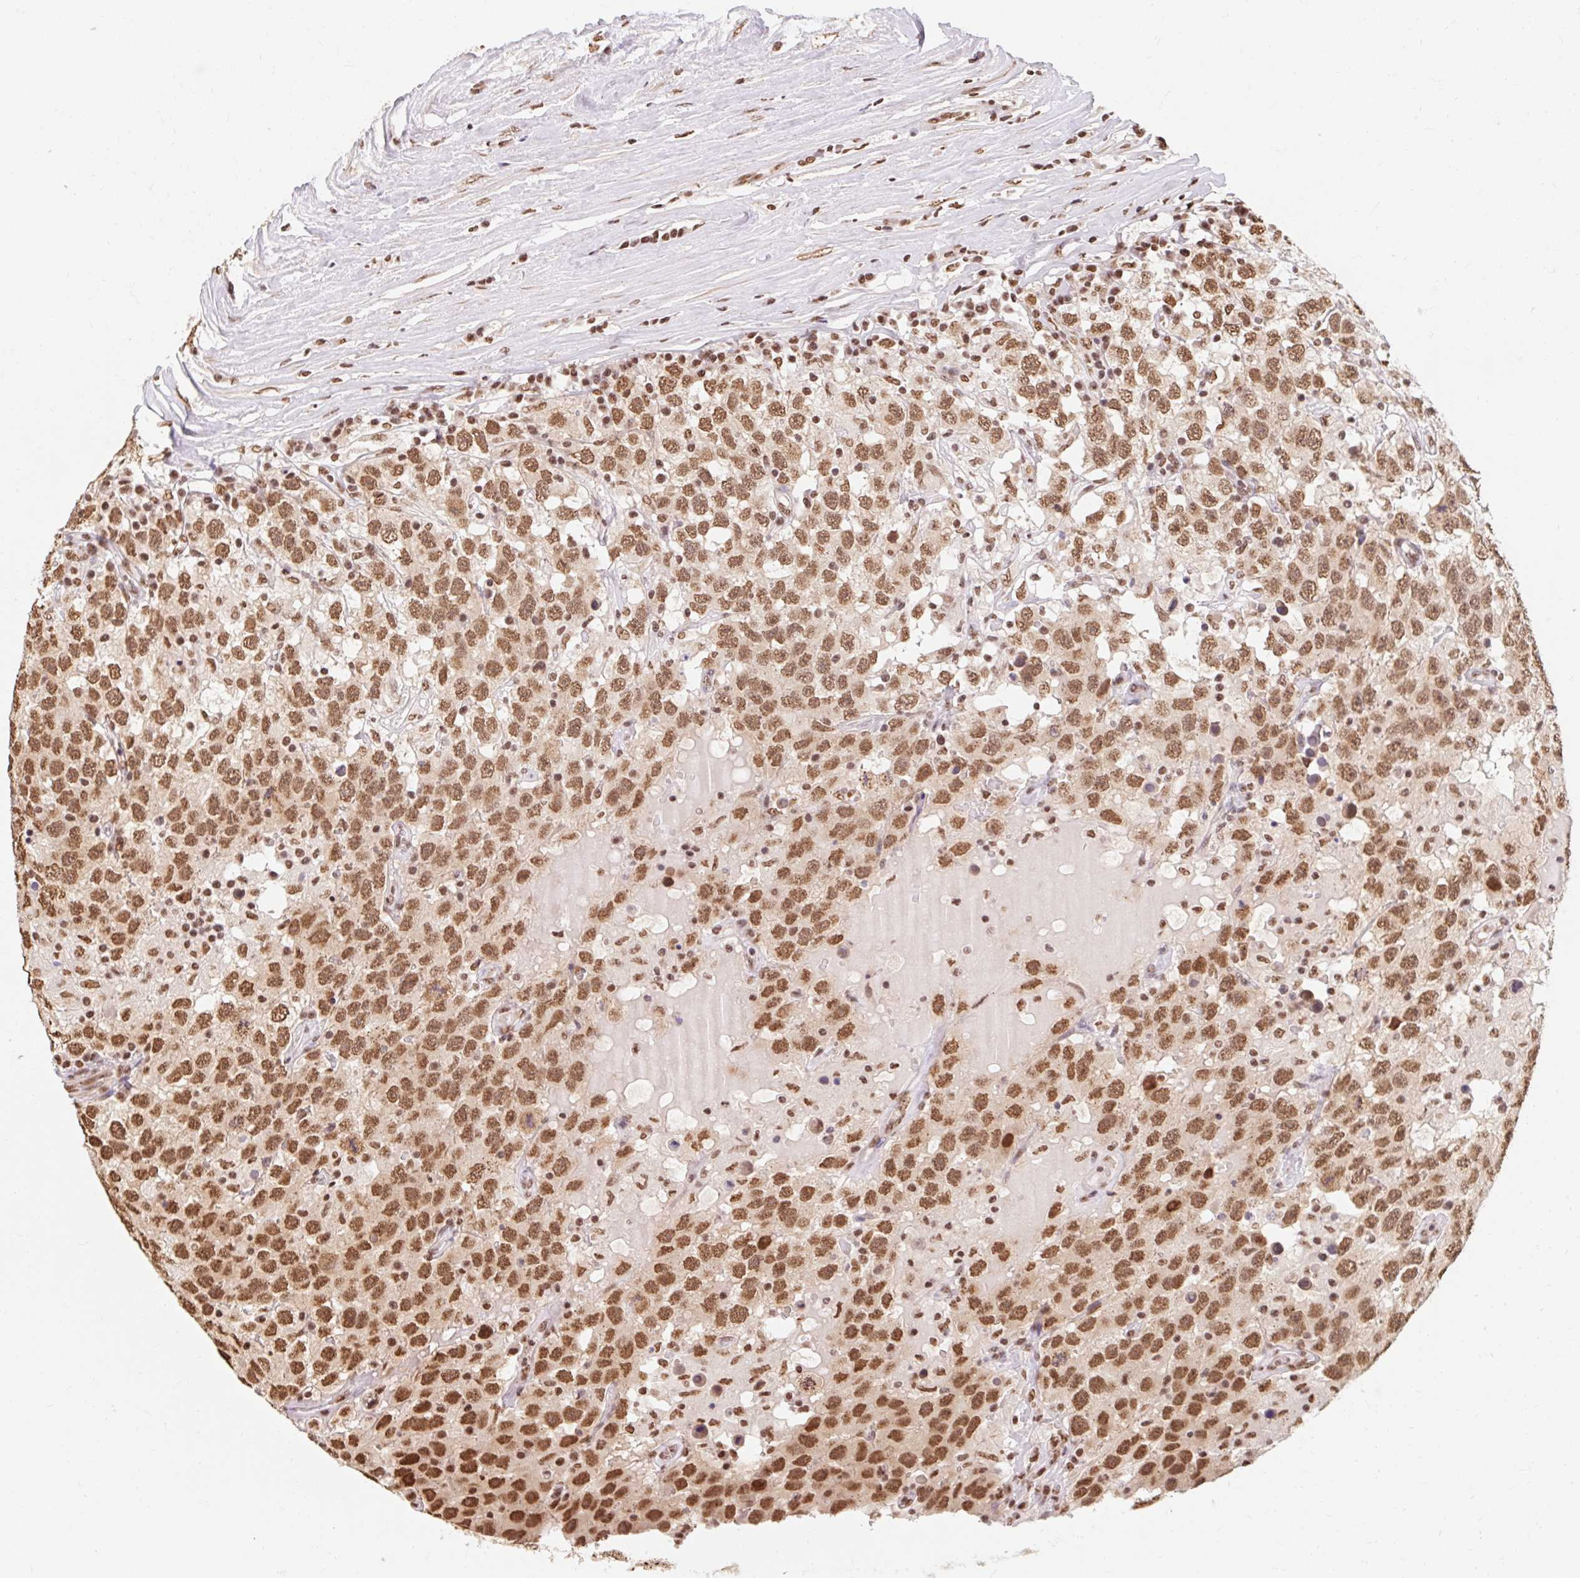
{"staining": {"intensity": "moderate", "quantity": ">75%", "location": "nuclear"}, "tissue": "testis cancer", "cell_type": "Tumor cells", "image_type": "cancer", "snomed": [{"axis": "morphology", "description": "Seminoma, NOS"}, {"axis": "topography", "description": "Testis"}], "caption": "Immunohistochemistry (IHC) histopathology image of neoplastic tissue: testis cancer stained using immunohistochemistry (IHC) reveals medium levels of moderate protein expression localized specifically in the nuclear of tumor cells, appearing as a nuclear brown color.", "gene": "BICRA", "patient": {"sex": "male", "age": 41}}